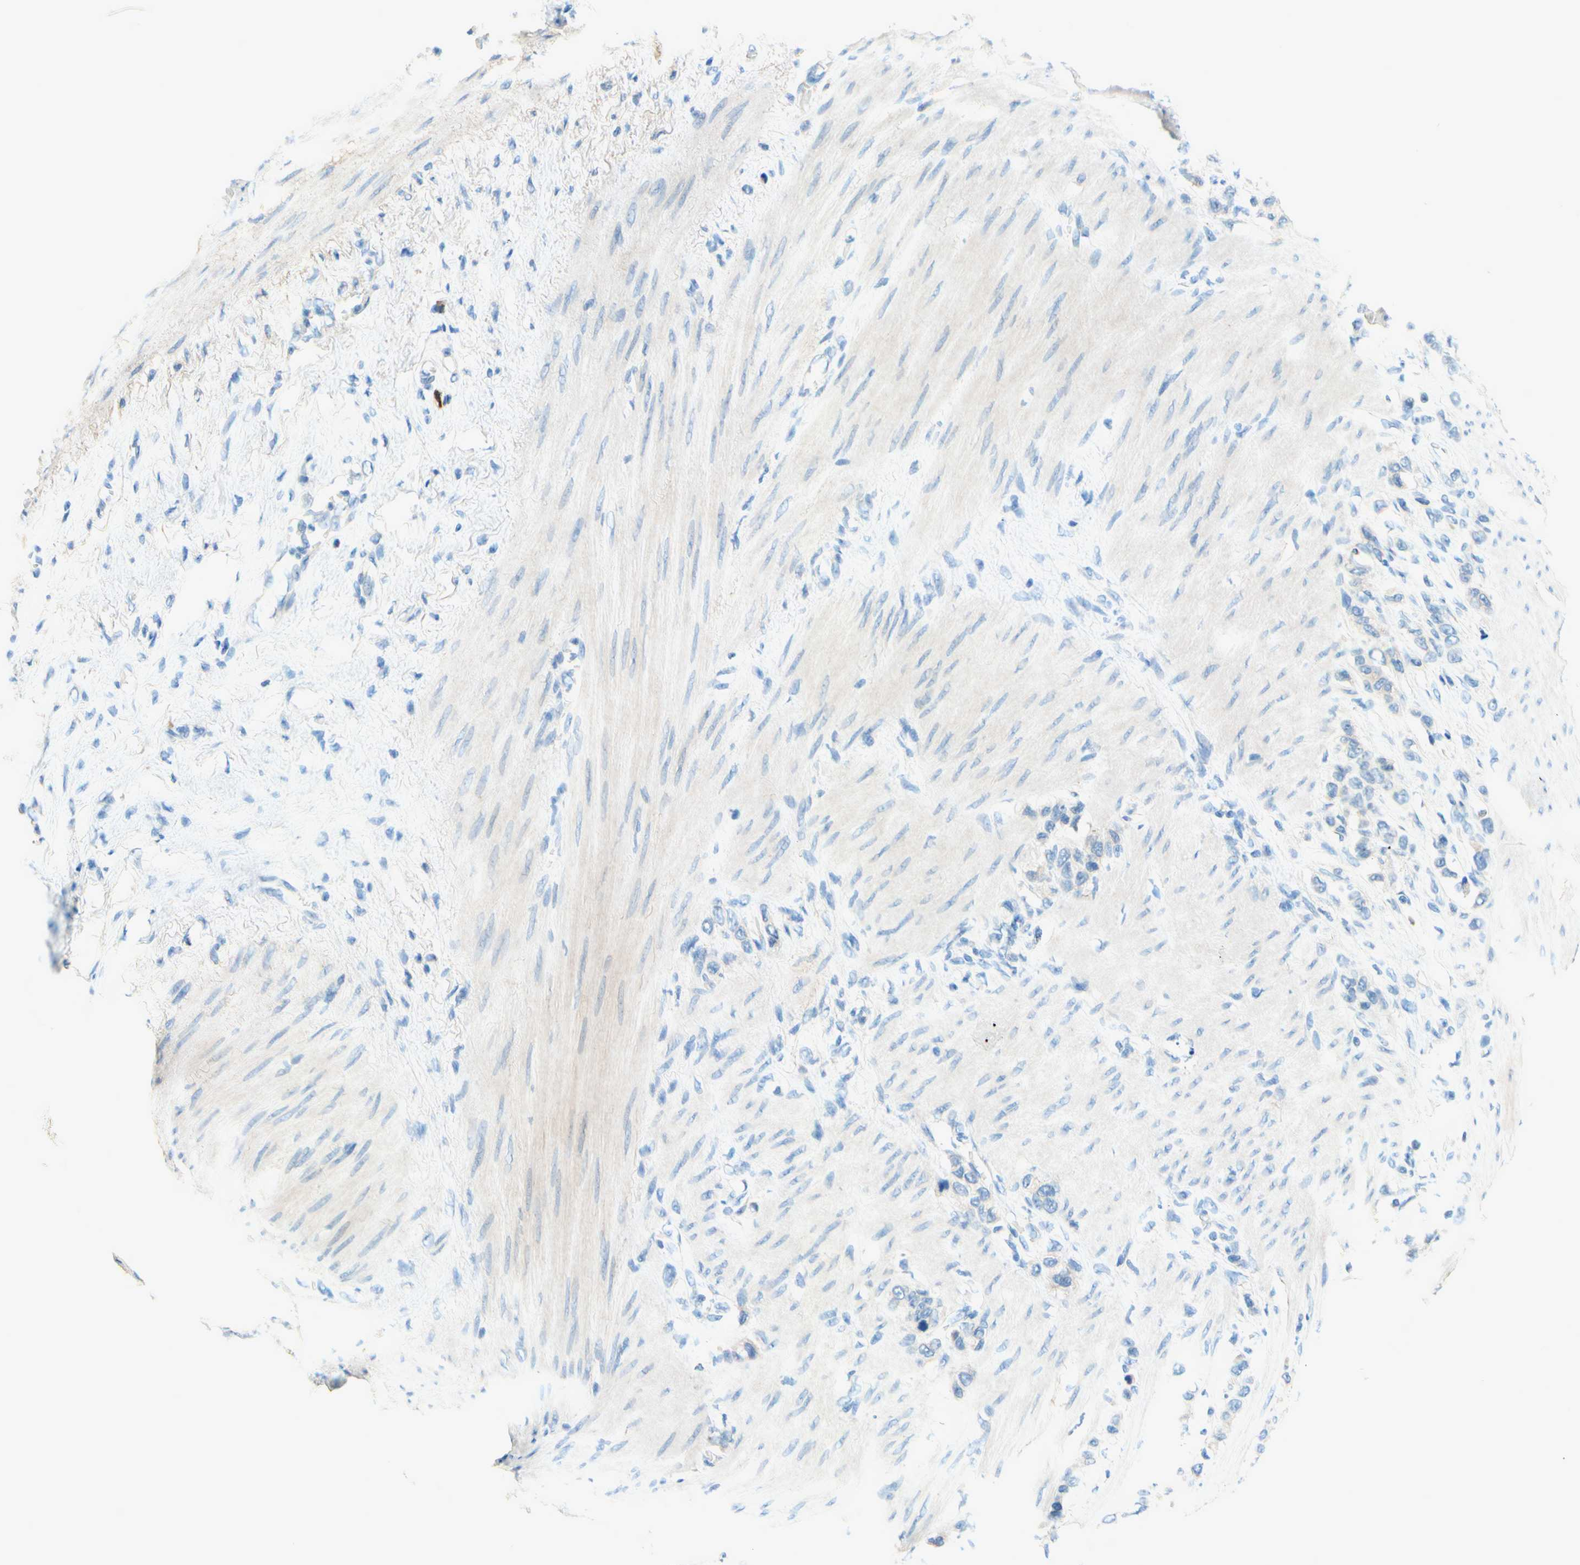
{"staining": {"intensity": "negative", "quantity": "none", "location": "none"}, "tissue": "stomach cancer", "cell_type": "Tumor cells", "image_type": "cancer", "snomed": [{"axis": "morphology", "description": "Adenocarcinoma, NOS"}, {"axis": "morphology", "description": "Adenocarcinoma, High grade"}, {"axis": "topography", "description": "Stomach, upper"}, {"axis": "topography", "description": "Stomach, lower"}], "caption": "This micrograph is of stomach cancer stained with IHC to label a protein in brown with the nuclei are counter-stained blue. There is no positivity in tumor cells.", "gene": "PASD1", "patient": {"sex": "female", "age": 65}}